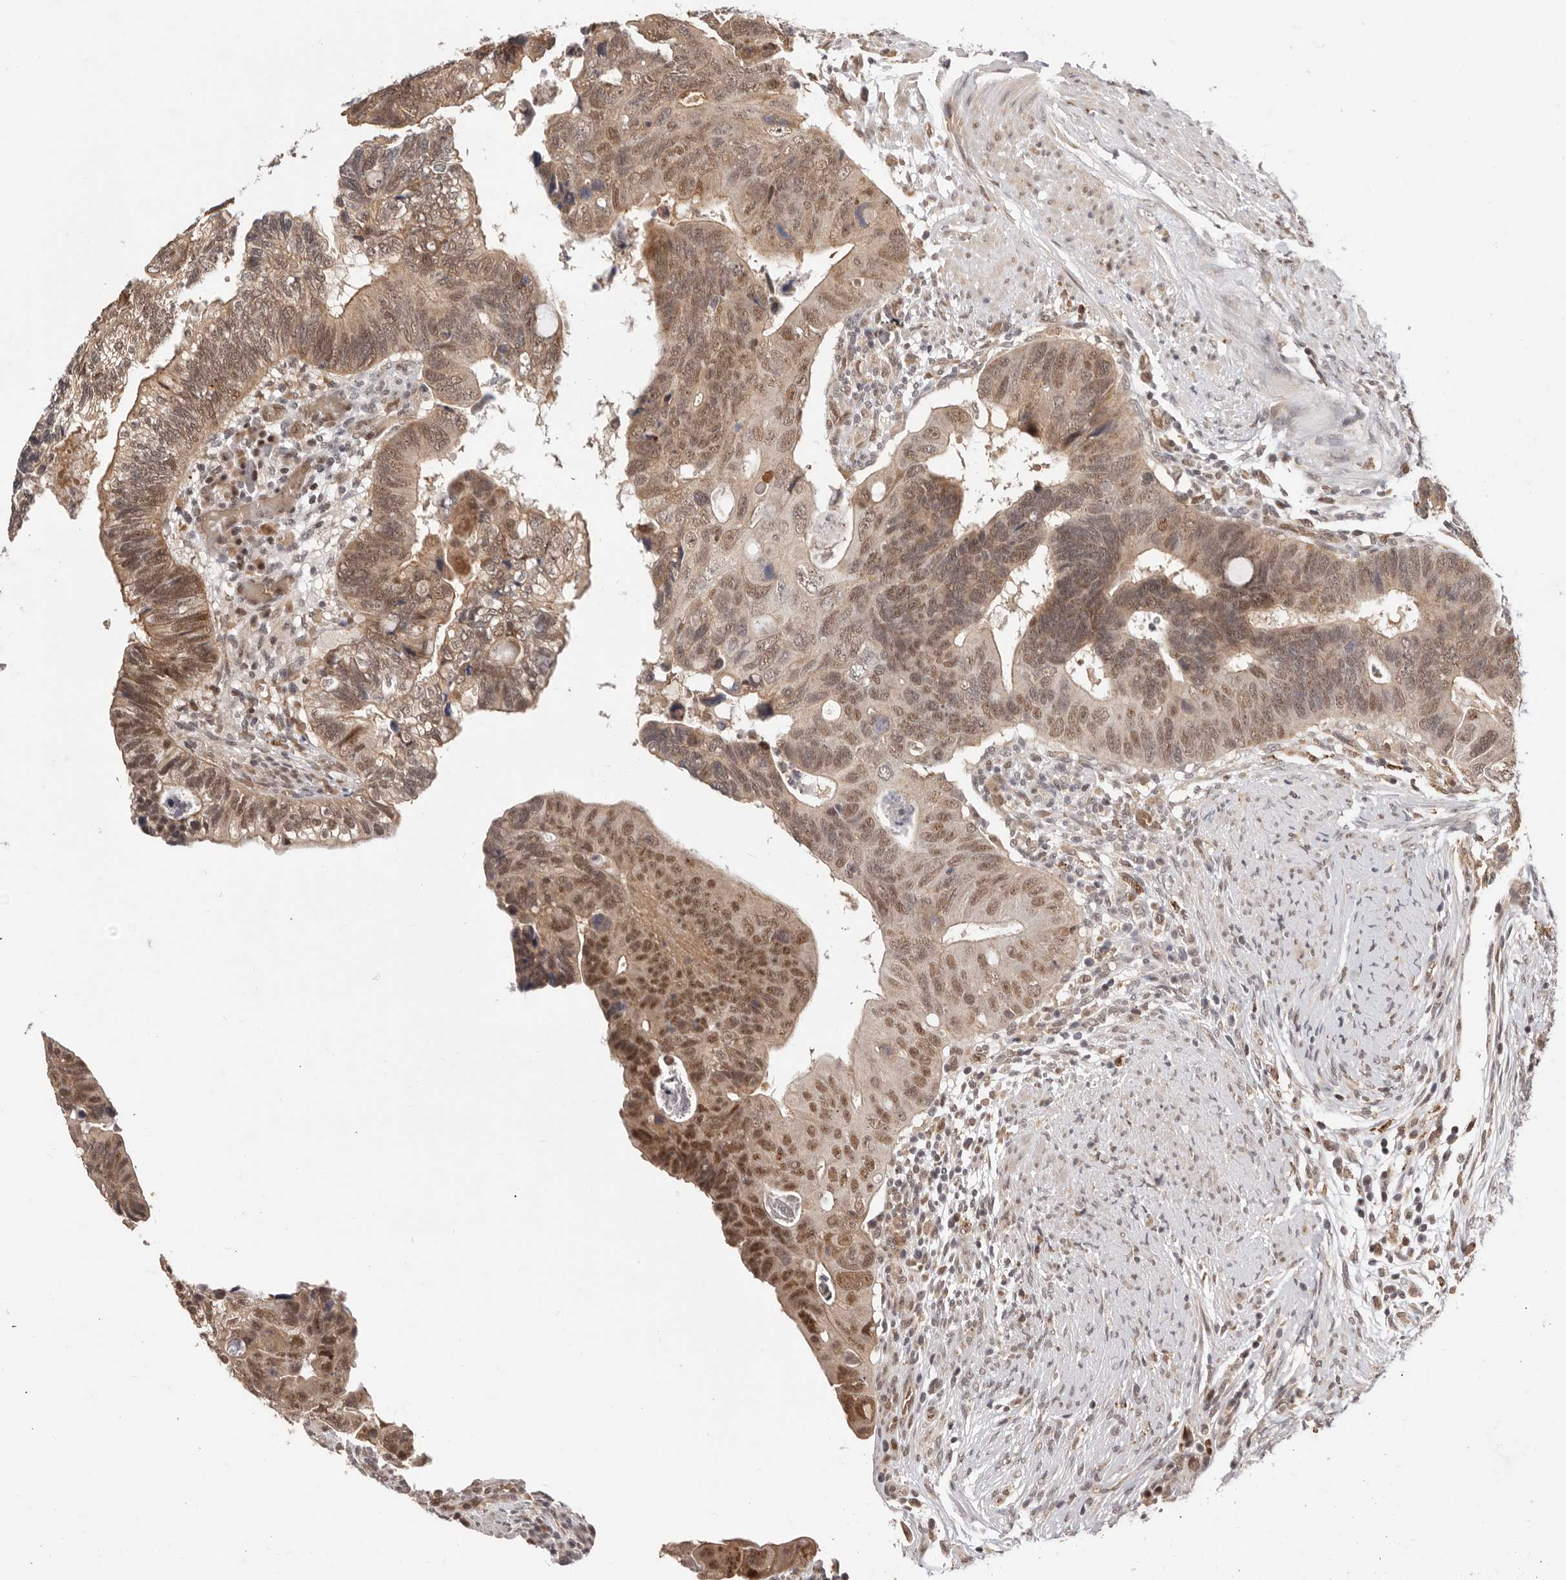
{"staining": {"intensity": "moderate", "quantity": ">75%", "location": "cytoplasmic/membranous,nuclear"}, "tissue": "colorectal cancer", "cell_type": "Tumor cells", "image_type": "cancer", "snomed": [{"axis": "morphology", "description": "Adenocarcinoma, NOS"}, {"axis": "topography", "description": "Rectum"}], "caption": "Protein expression analysis of human adenocarcinoma (colorectal) reveals moderate cytoplasmic/membranous and nuclear staining in about >75% of tumor cells. (Stains: DAB in brown, nuclei in blue, Microscopy: brightfield microscopy at high magnification).", "gene": "NCOA3", "patient": {"sex": "male", "age": 53}}